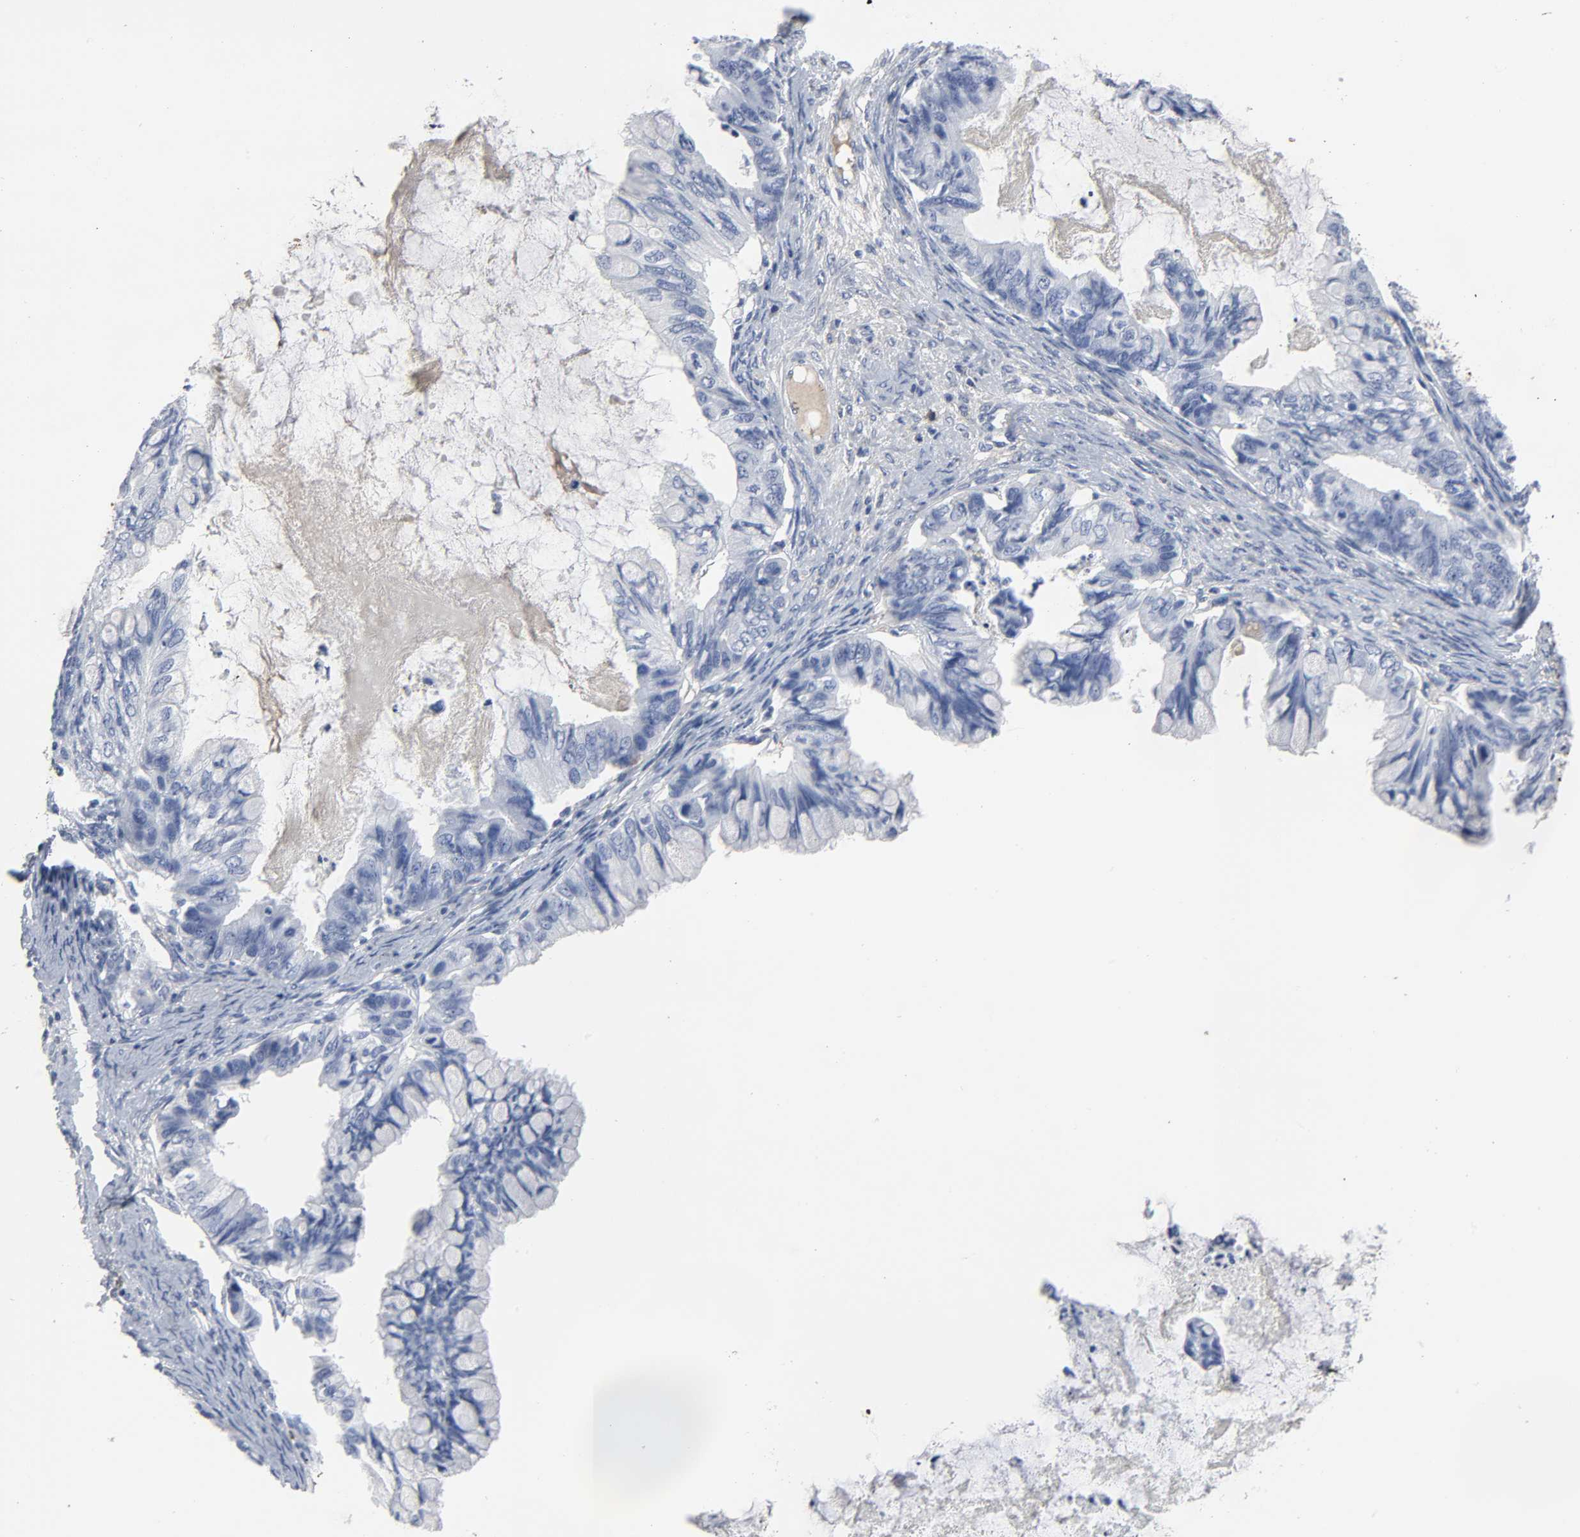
{"staining": {"intensity": "negative", "quantity": "none", "location": "none"}, "tissue": "ovarian cancer", "cell_type": "Tumor cells", "image_type": "cancer", "snomed": [{"axis": "morphology", "description": "Cystadenocarcinoma, mucinous, NOS"}, {"axis": "topography", "description": "Ovary"}], "caption": "A photomicrograph of ovarian mucinous cystadenocarcinoma stained for a protein shows no brown staining in tumor cells.", "gene": "FBLN1", "patient": {"sex": "female", "age": 80}}